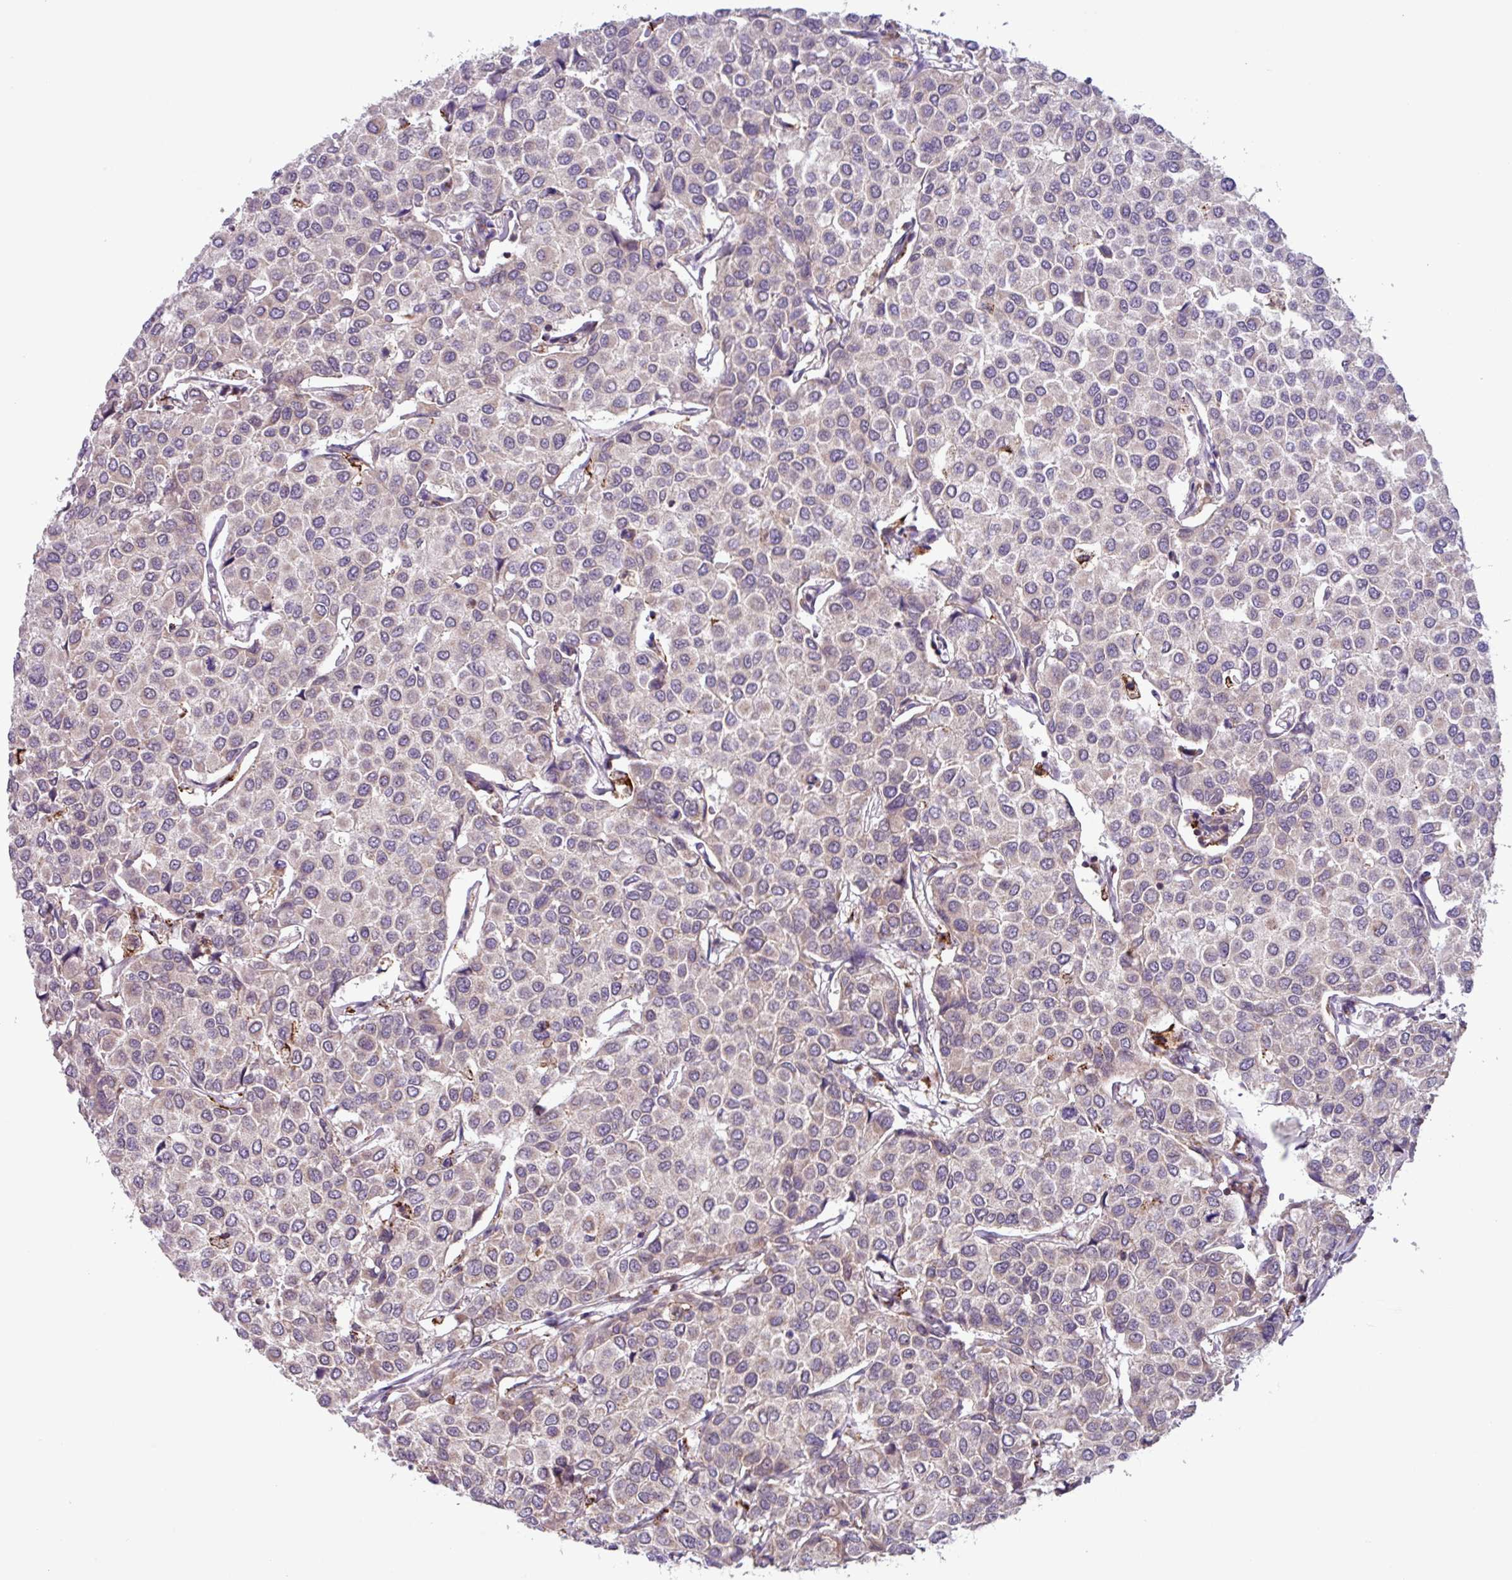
{"staining": {"intensity": "weak", "quantity": "<25%", "location": "cytoplasmic/membranous"}, "tissue": "breast cancer", "cell_type": "Tumor cells", "image_type": "cancer", "snomed": [{"axis": "morphology", "description": "Duct carcinoma"}, {"axis": "topography", "description": "Breast"}], "caption": "The micrograph reveals no significant staining in tumor cells of breast cancer (invasive ductal carcinoma).", "gene": "AKIRIN1", "patient": {"sex": "female", "age": 55}}